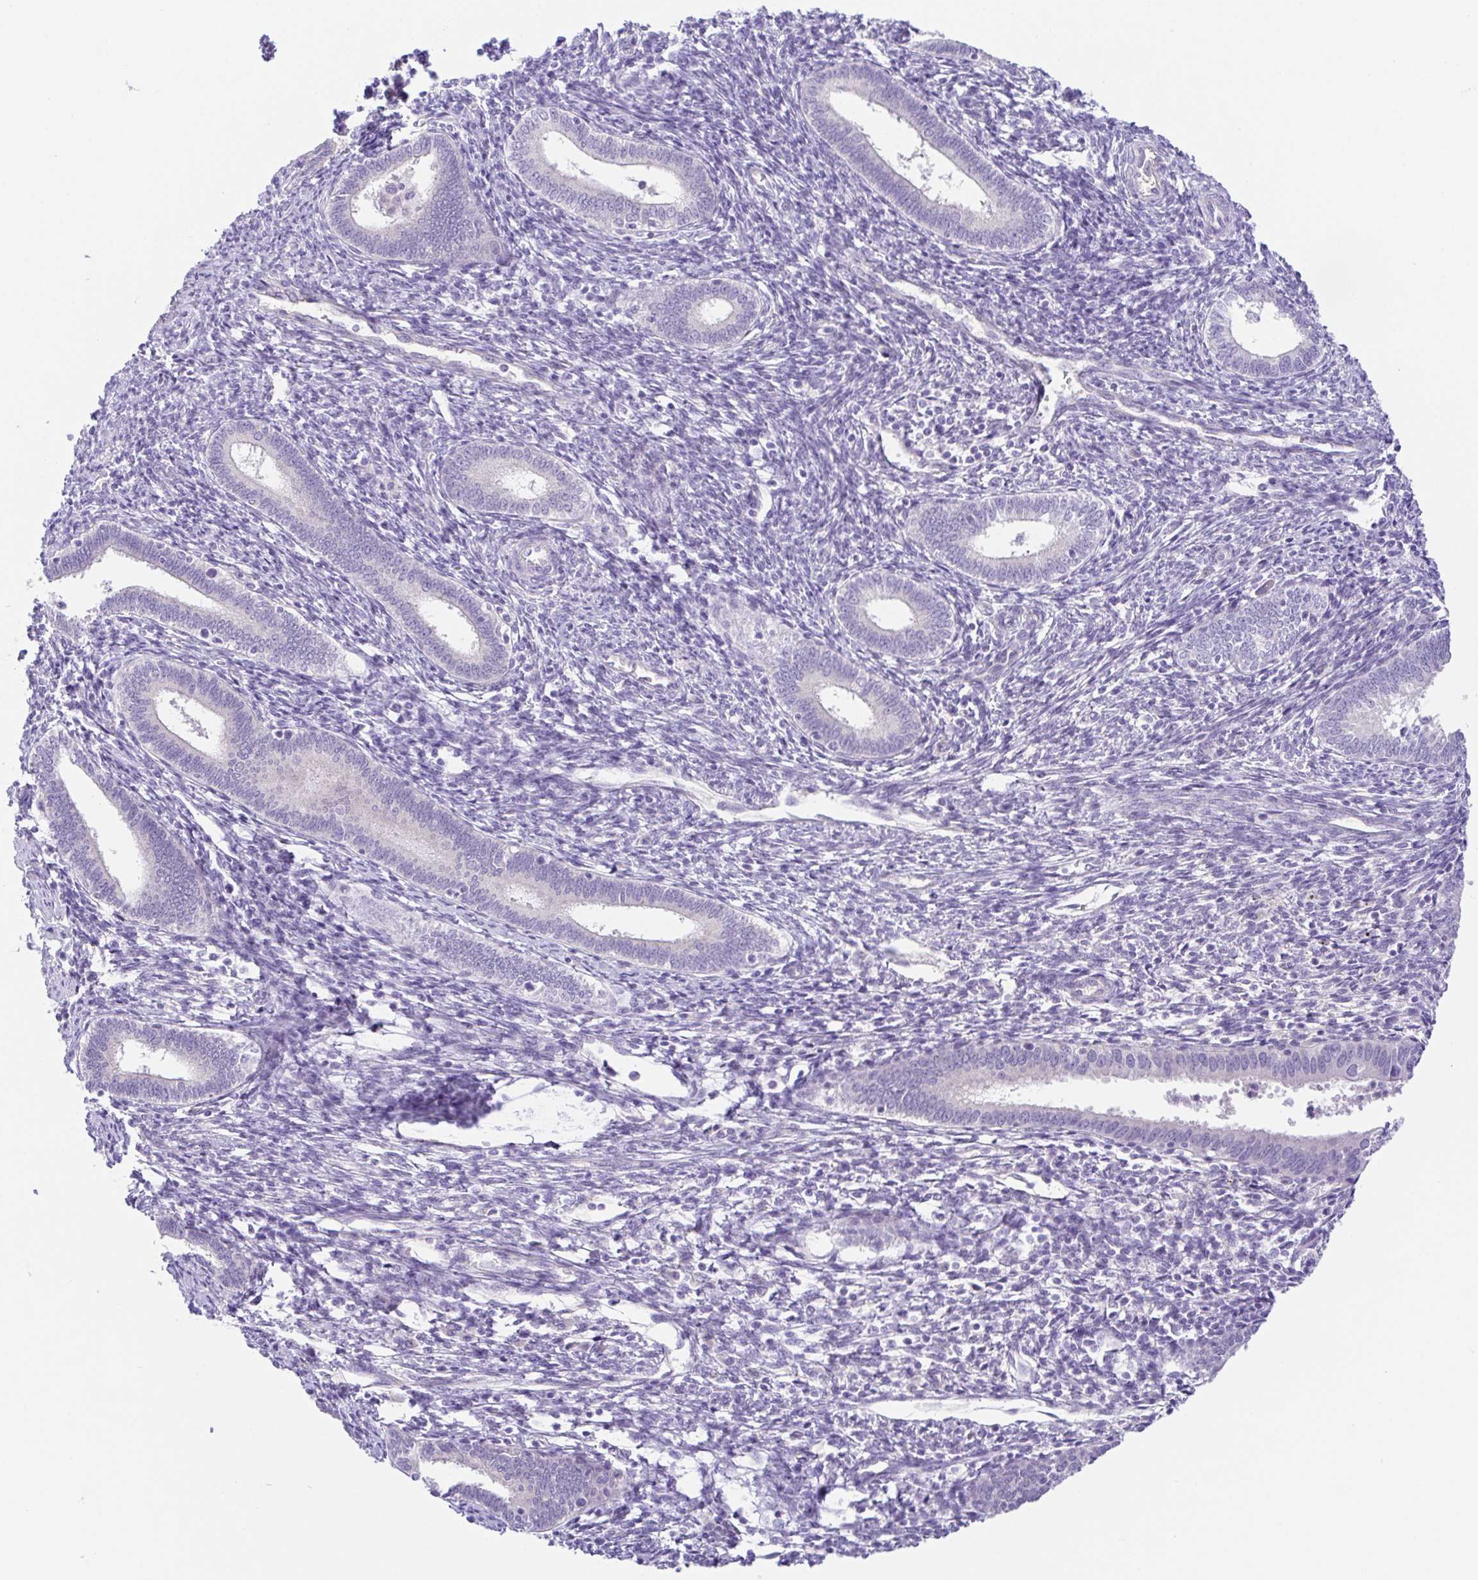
{"staining": {"intensity": "negative", "quantity": "none", "location": "none"}, "tissue": "endometrium", "cell_type": "Cells in endometrial stroma", "image_type": "normal", "snomed": [{"axis": "morphology", "description": "Normal tissue, NOS"}, {"axis": "topography", "description": "Endometrium"}], "caption": "DAB immunohistochemical staining of benign endometrium displays no significant positivity in cells in endometrial stroma.", "gene": "KRTDAP", "patient": {"sex": "female", "age": 41}}